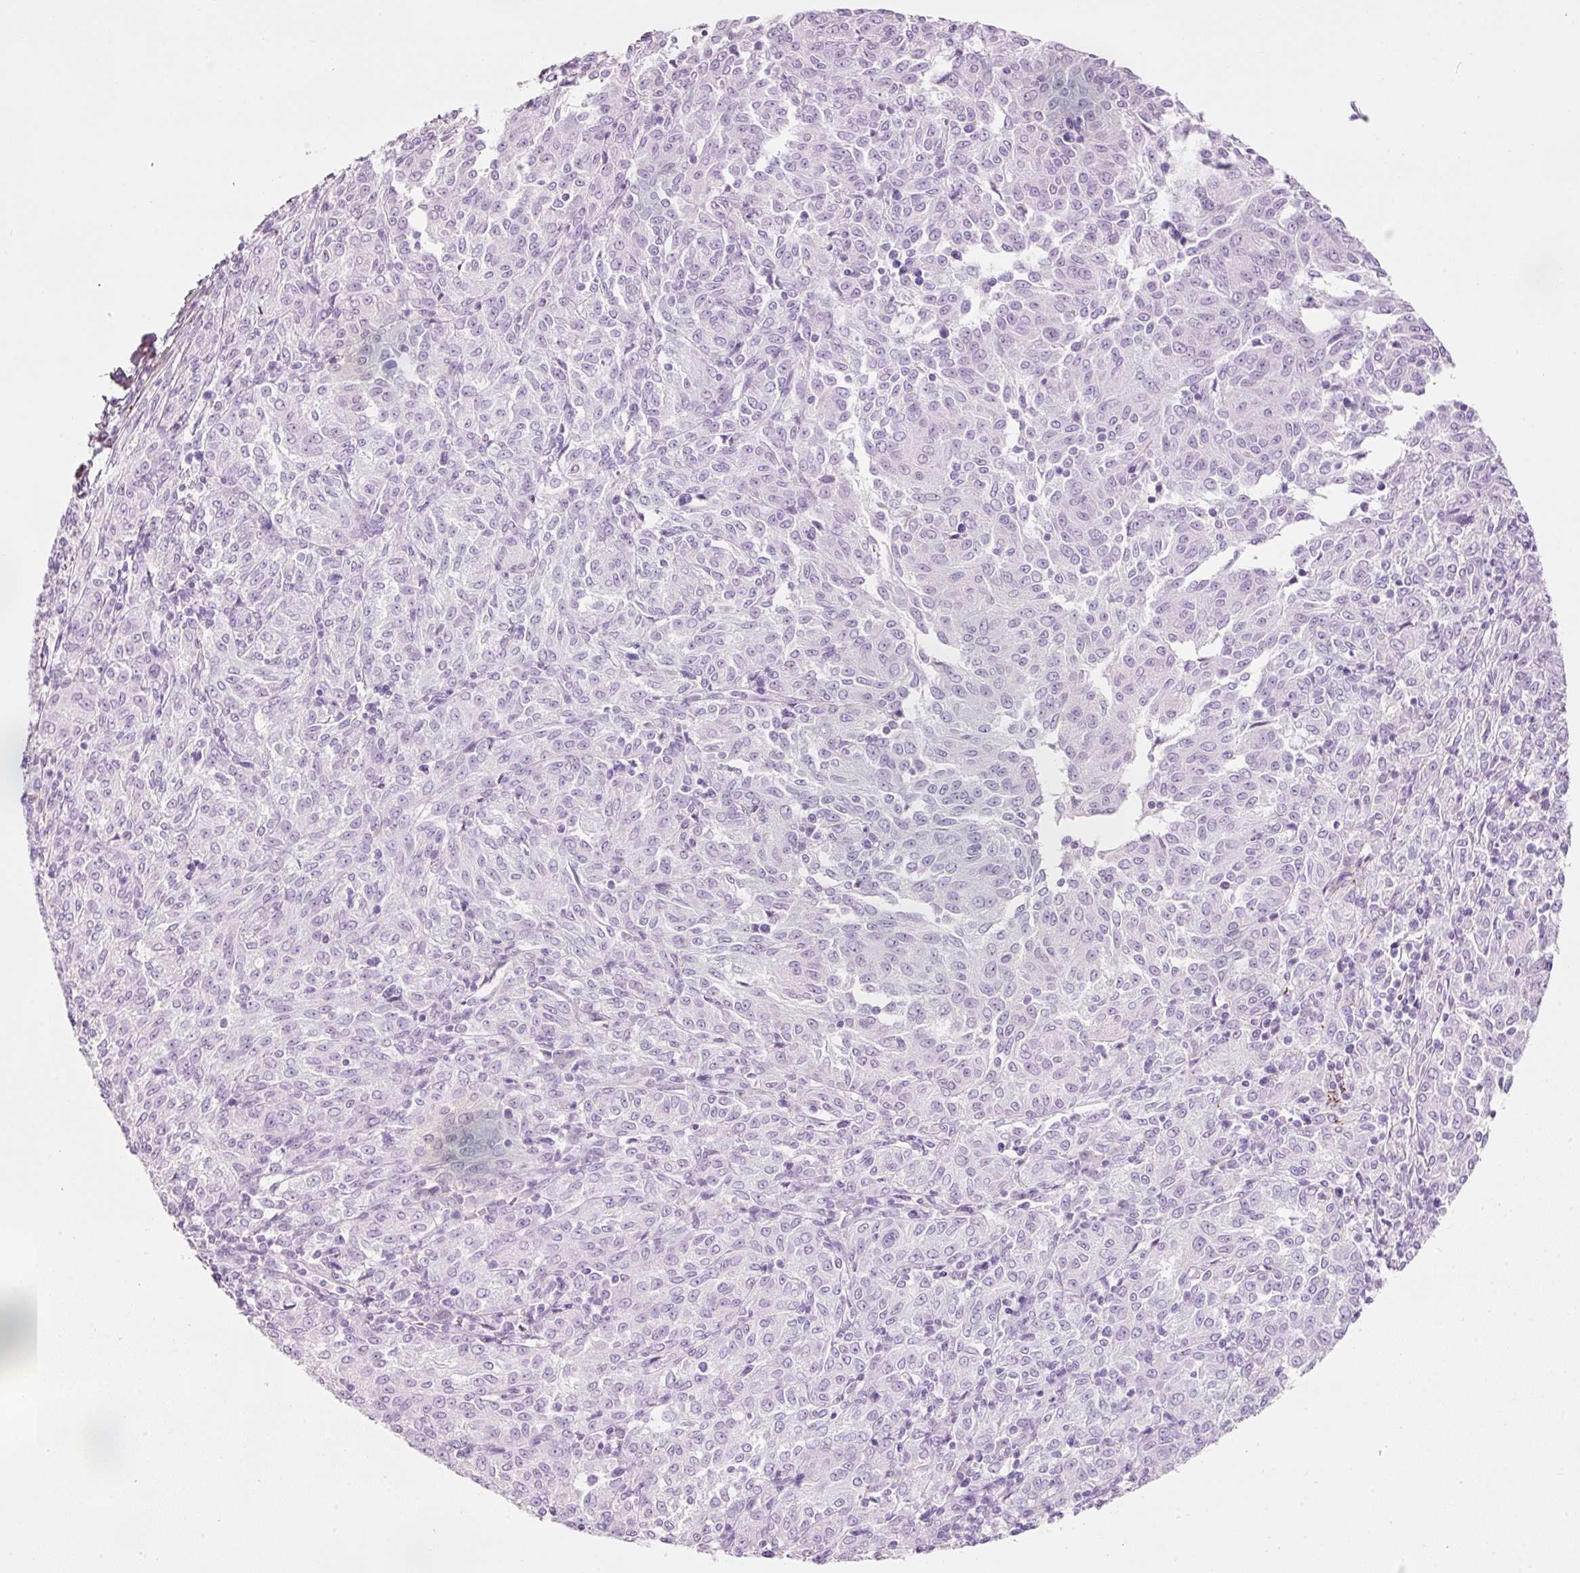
{"staining": {"intensity": "negative", "quantity": "none", "location": "none"}, "tissue": "melanoma", "cell_type": "Tumor cells", "image_type": "cancer", "snomed": [{"axis": "morphology", "description": "Malignant melanoma, NOS"}, {"axis": "topography", "description": "Skin"}], "caption": "Melanoma was stained to show a protein in brown. There is no significant expression in tumor cells.", "gene": "MFAP4", "patient": {"sex": "female", "age": 72}}